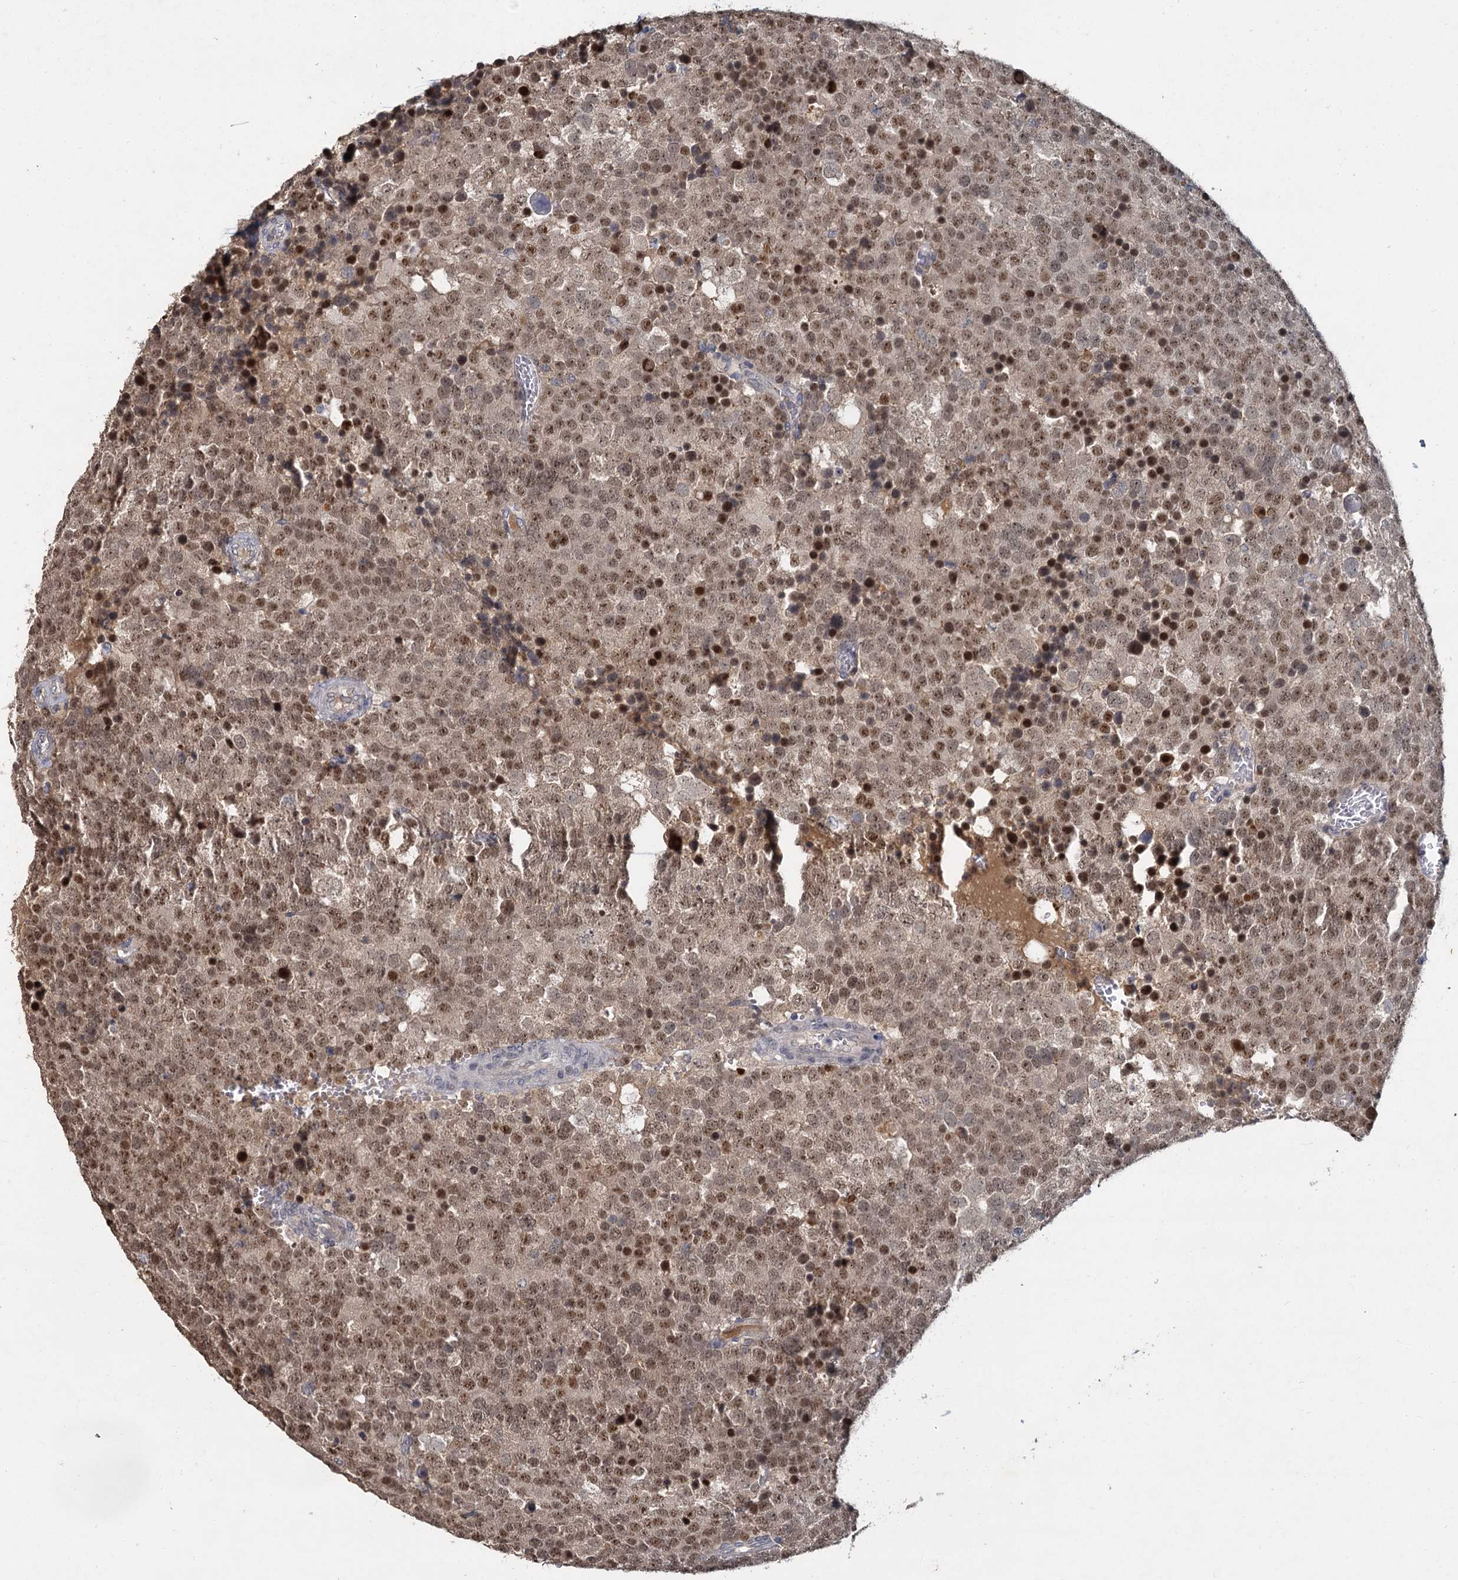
{"staining": {"intensity": "moderate", "quantity": ">75%", "location": "cytoplasmic/membranous,nuclear"}, "tissue": "testis cancer", "cell_type": "Tumor cells", "image_type": "cancer", "snomed": [{"axis": "morphology", "description": "Seminoma, NOS"}, {"axis": "topography", "description": "Testis"}], "caption": "High-power microscopy captured an IHC histopathology image of testis cancer (seminoma), revealing moderate cytoplasmic/membranous and nuclear expression in about >75% of tumor cells. (Stains: DAB (3,3'-diaminobenzidine) in brown, nuclei in blue, Microscopy: brightfield microscopy at high magnification).", "gene": "MUCL1", "patient": {"sex": "male", "age": 71}}